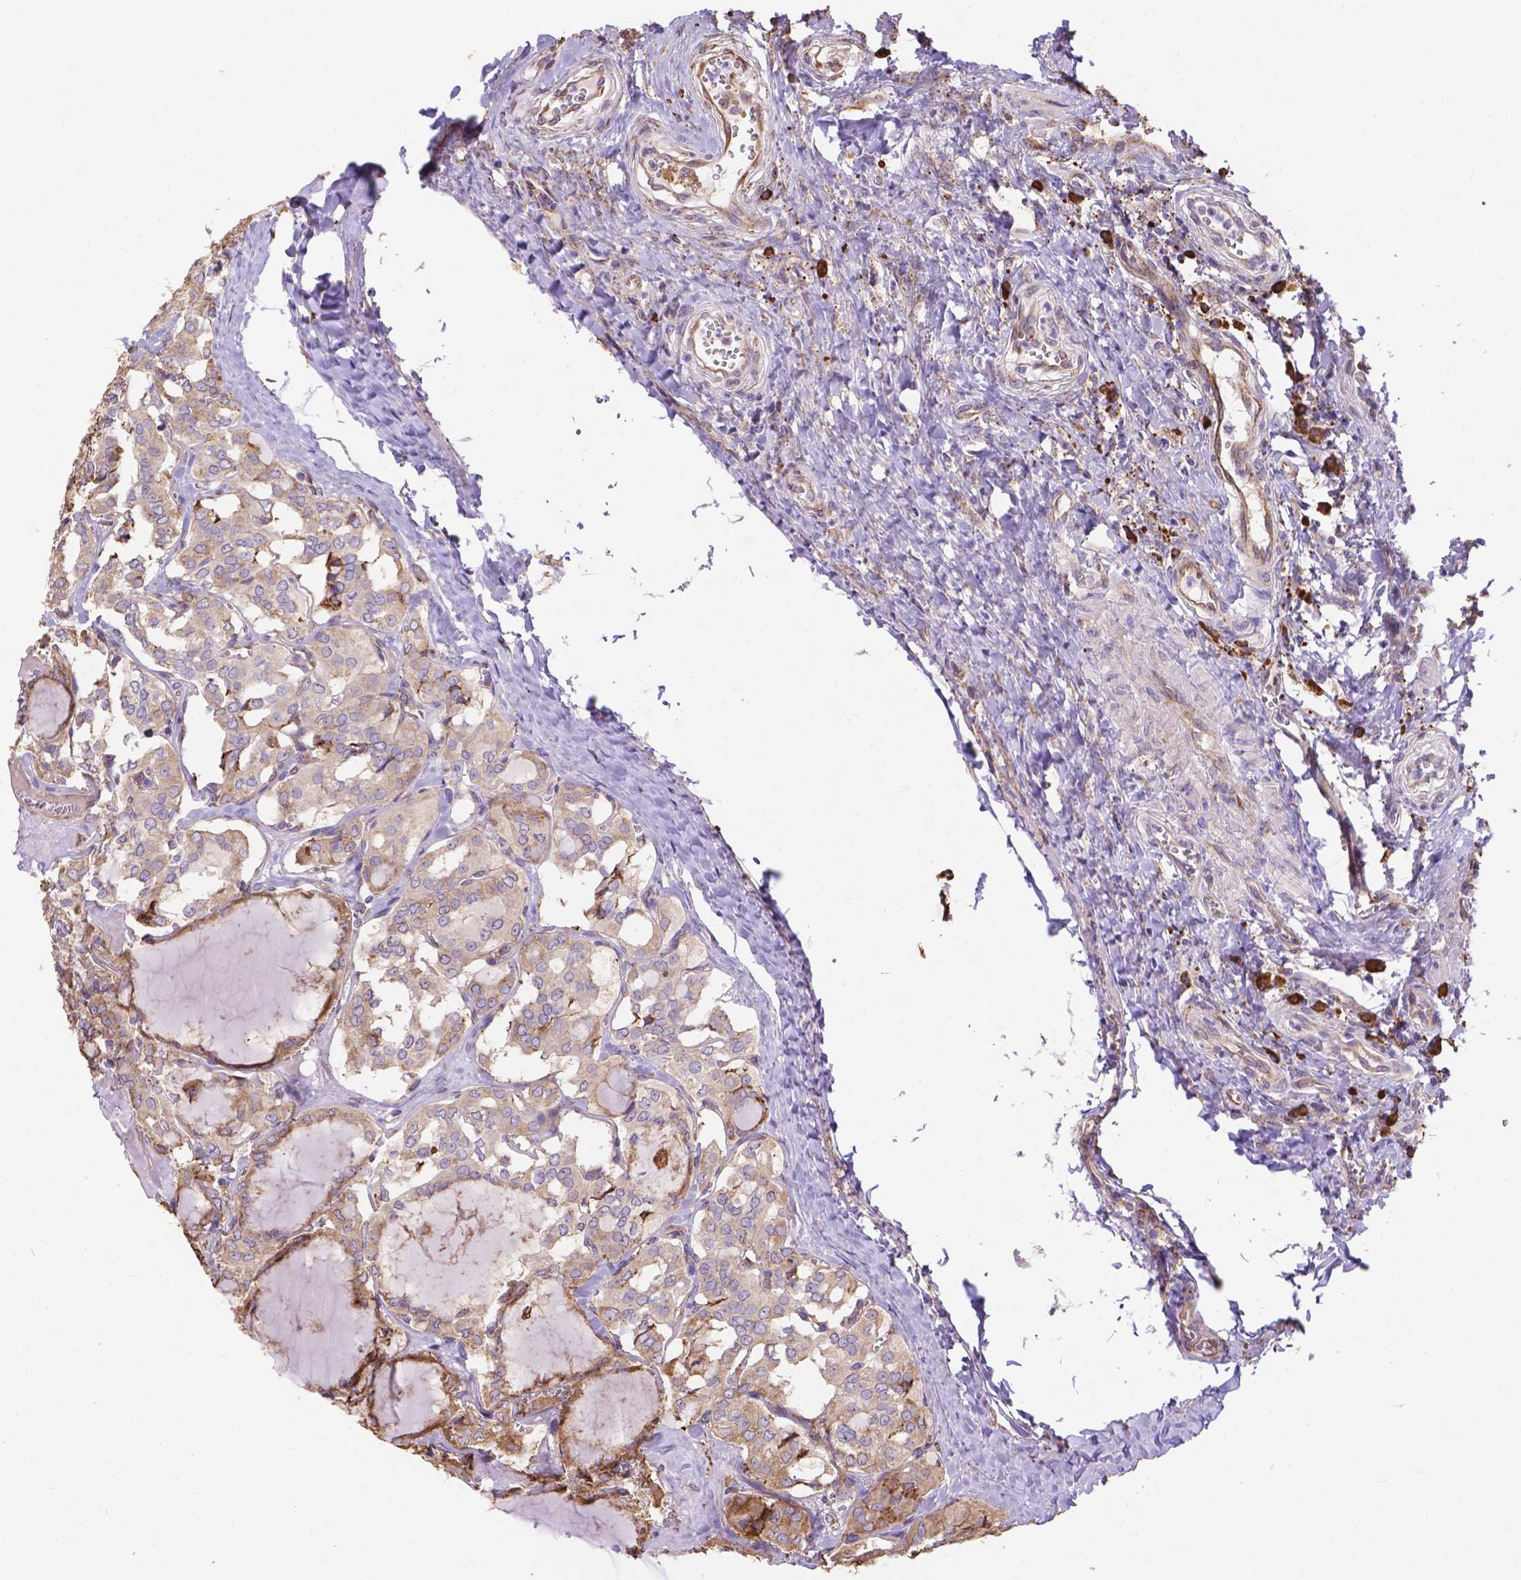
{"staining": {"intensity": "moderate", "quantity": "25%-75%", "location": "cytoplasmic/membranous"}, "tissue": "thyroid cancer", "cell_type": "Tumor cells", "image_type": "cancer", "snomed": [{"axis": "morphology", "description": "Papillary adenocarcinoma, NOS"}, {"axis": "topography", "description": "Thyroid gland"}], "caption": "An image showing moderate cytoplasmic/membranous staining in approximately 25%-75% of tumor cells in thyroid papillary adenocarcinoma, as visualized by brown immunohistochemical staining.", "gene": "IPO11", "patient": {"sex": "female", "age": 41}}